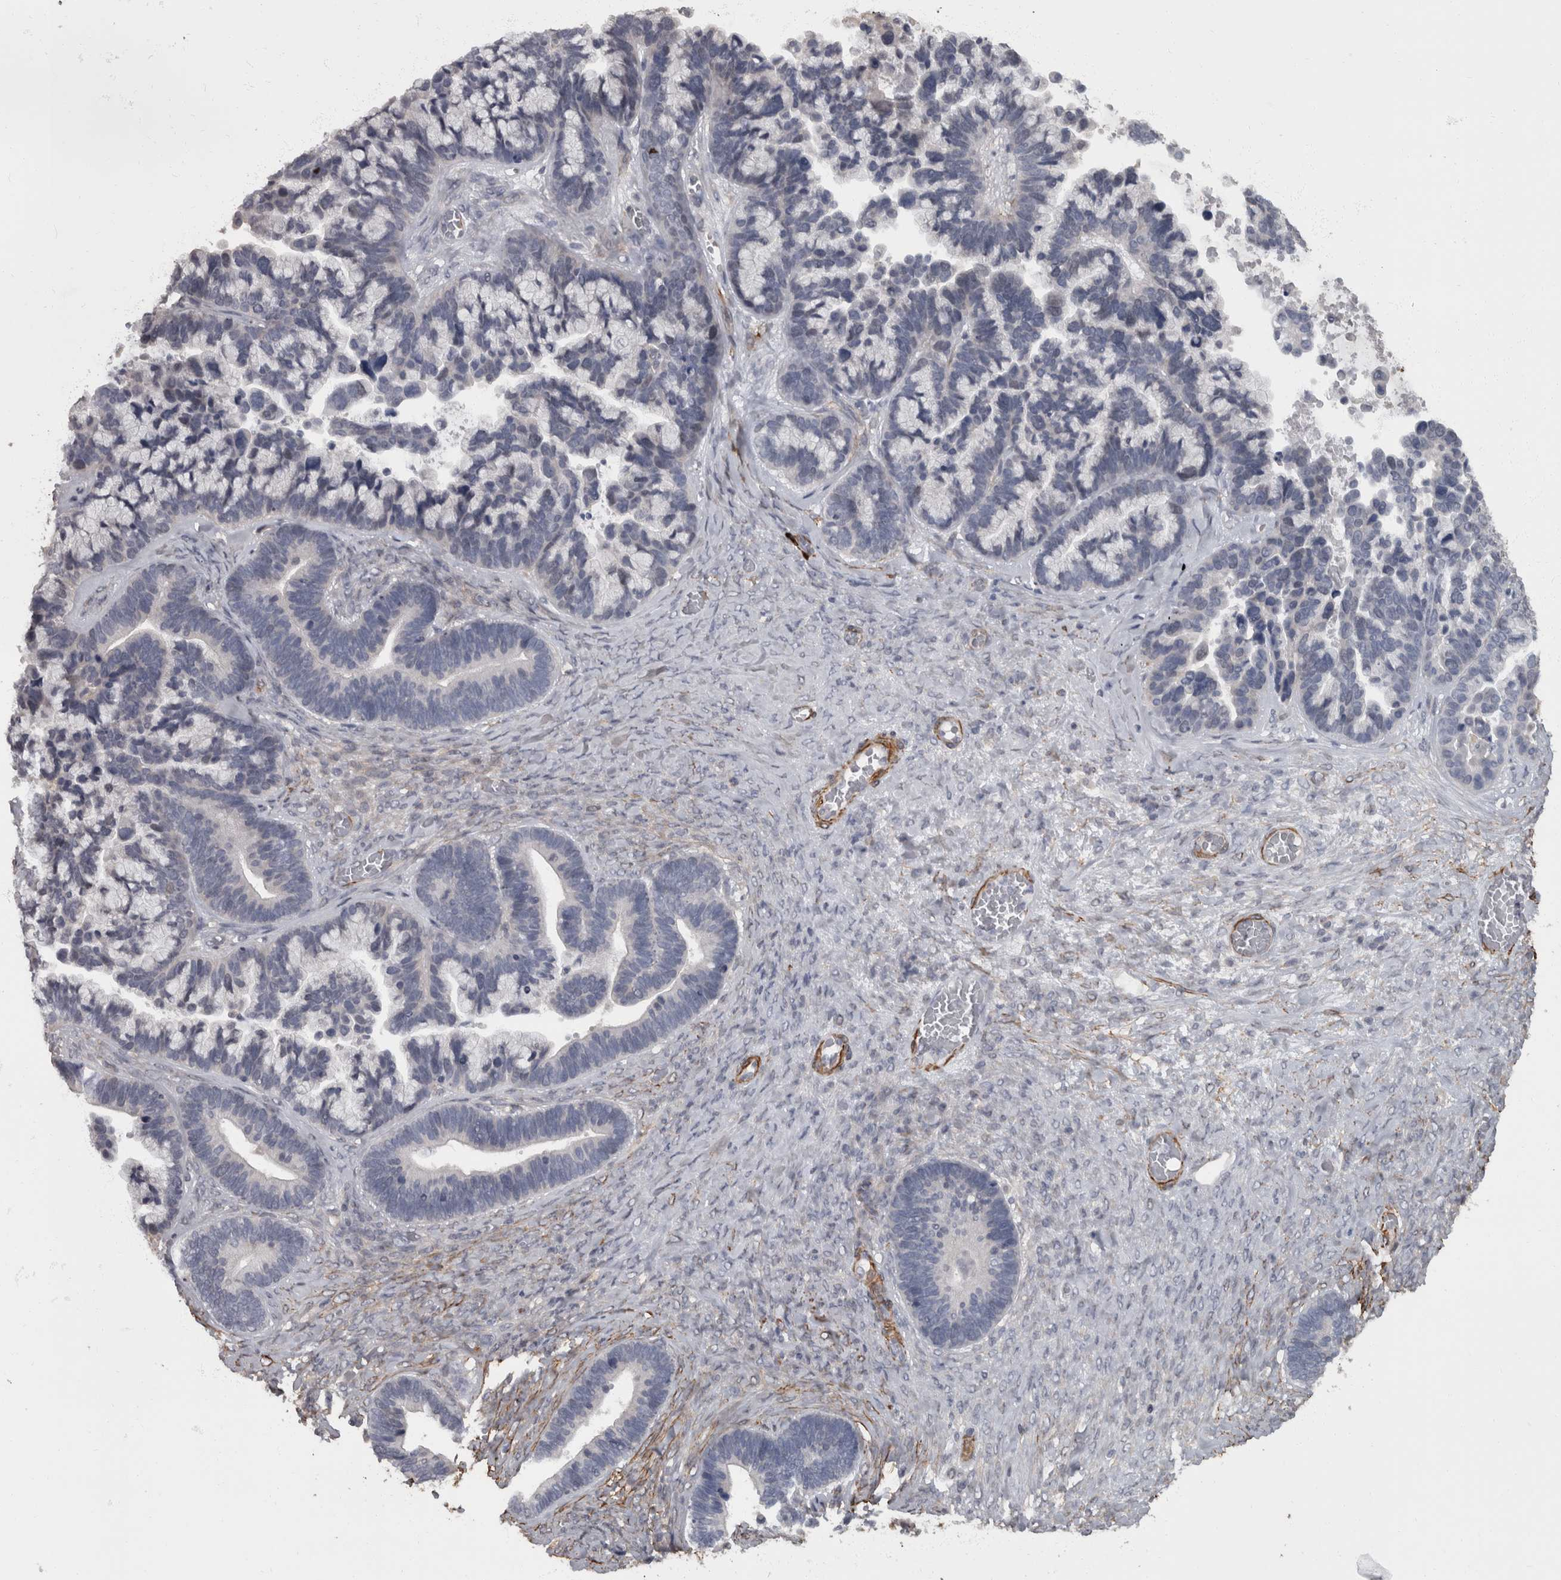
{"staining": {"intensity": "negative", "quantity": "none", "location": "none"}, "tissue": "ovarian cancer", "cell_type": "Tumor cells", "image_type": "cancer", "snomed": [{"axis": "morphology", "description": "Cystadenocarcinoma, serous, NOS"}, {"axis": "topography", "description": "Ovary"}], "caption": "Ovarian cancer stained for a protein using immunohistochemistry exhibits no positivity tumor cells.", "gene": "MASTL", "patient": {"sex": "female", "age": 56}}